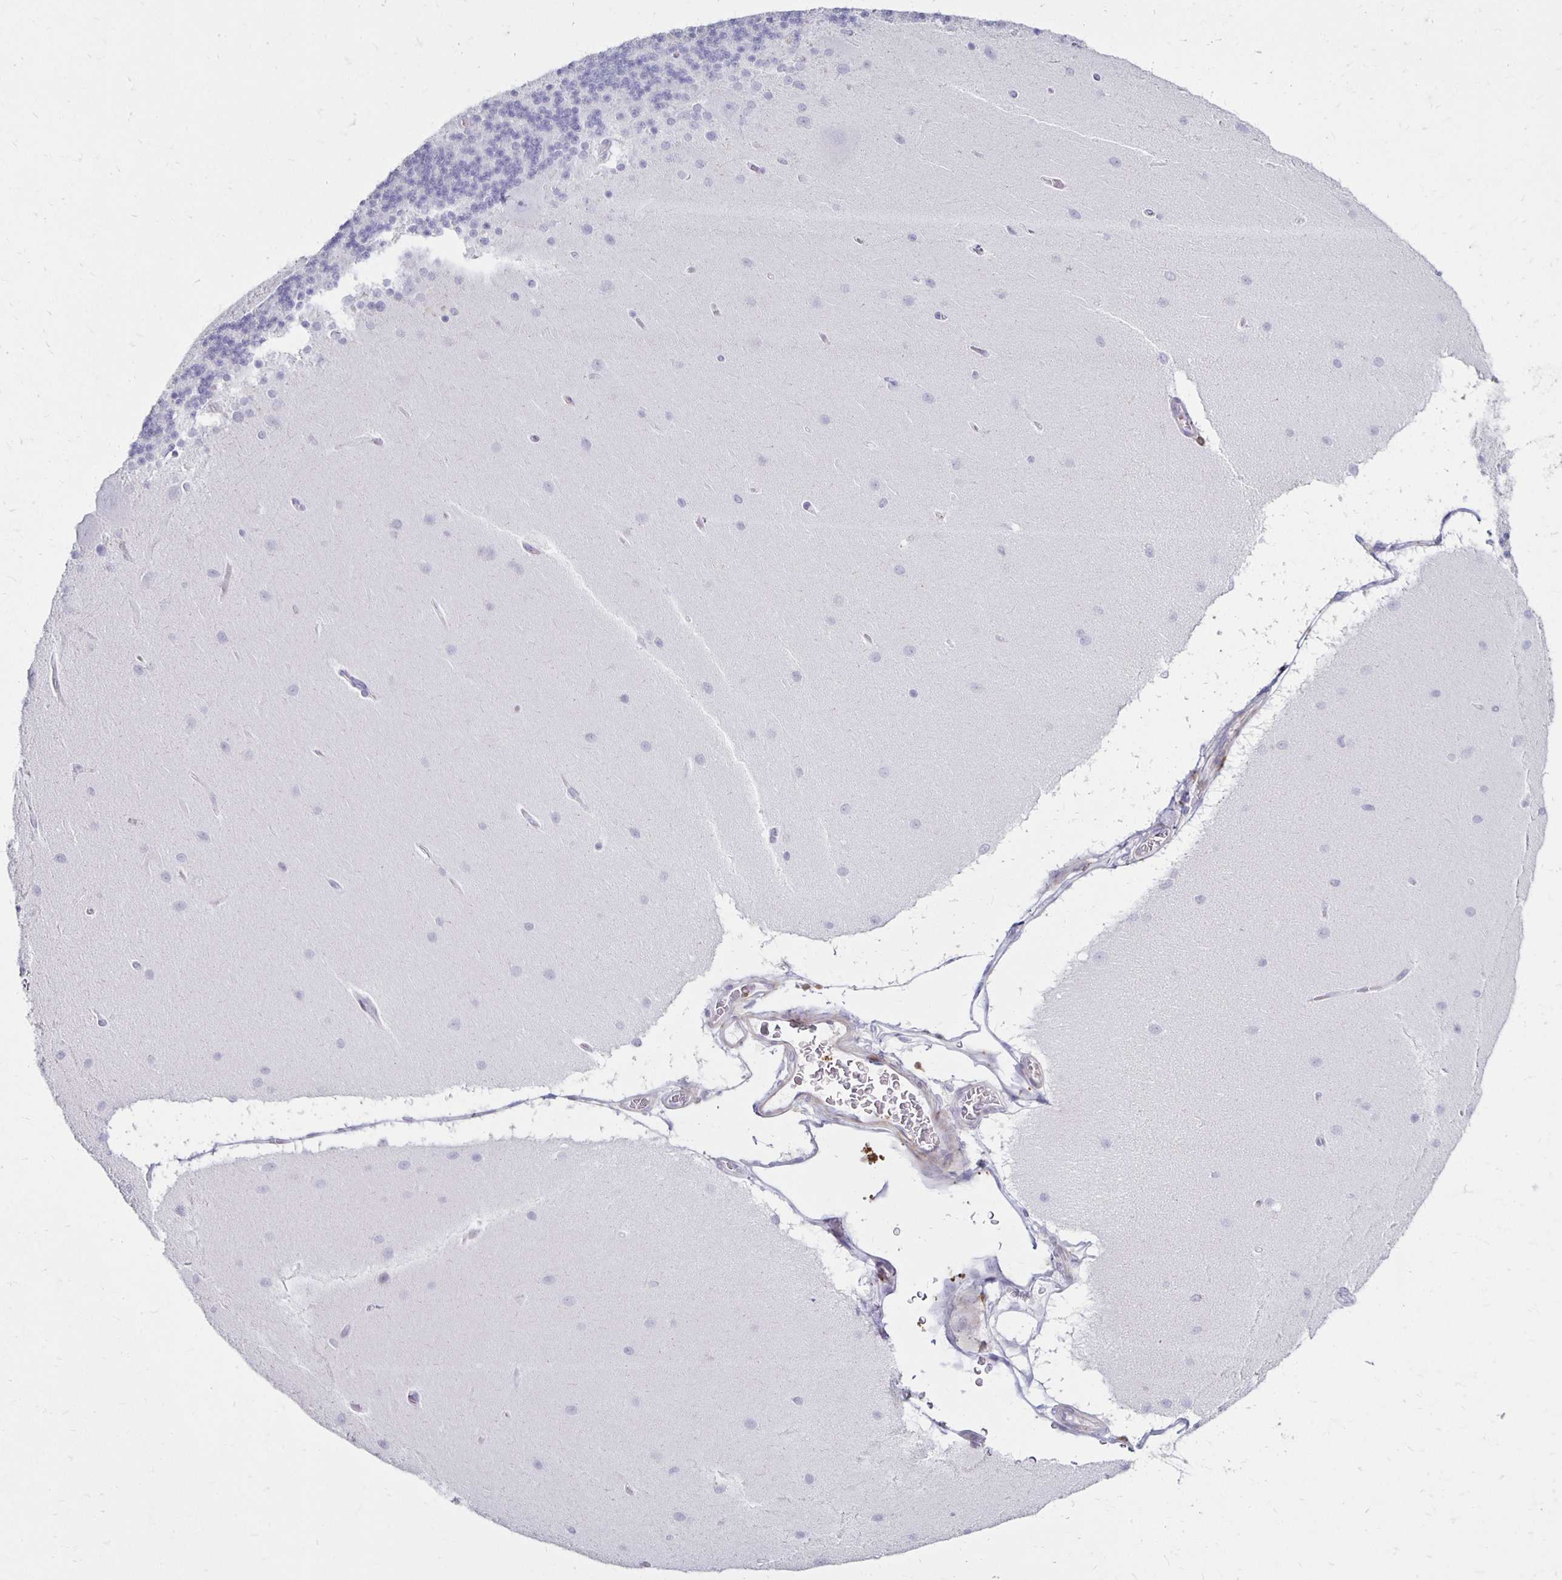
{"staining": {"intensity": "negative", "quantity": "none", "location": "none"}, "tissue": "cerebellum", "cell_type": "Cells in granular layer", "image_type": "normal", "snomed": [{"axis": "morphology", "description": "Normal tissue, NOS"}, {"axis": "topography", "description": "Cerebellum"}], "caption": "Immunohistochemistry micrograph of normal human cerebellum stained for a protein (brown), which shows no positivity in cells in granular layer. Brightfield microscopy of IHC stained with DAB (brown) and hematoxylin (blue), captured at high magnification.", "gene": "CCL21", "patient": {"sex": "female", "age": 54}}